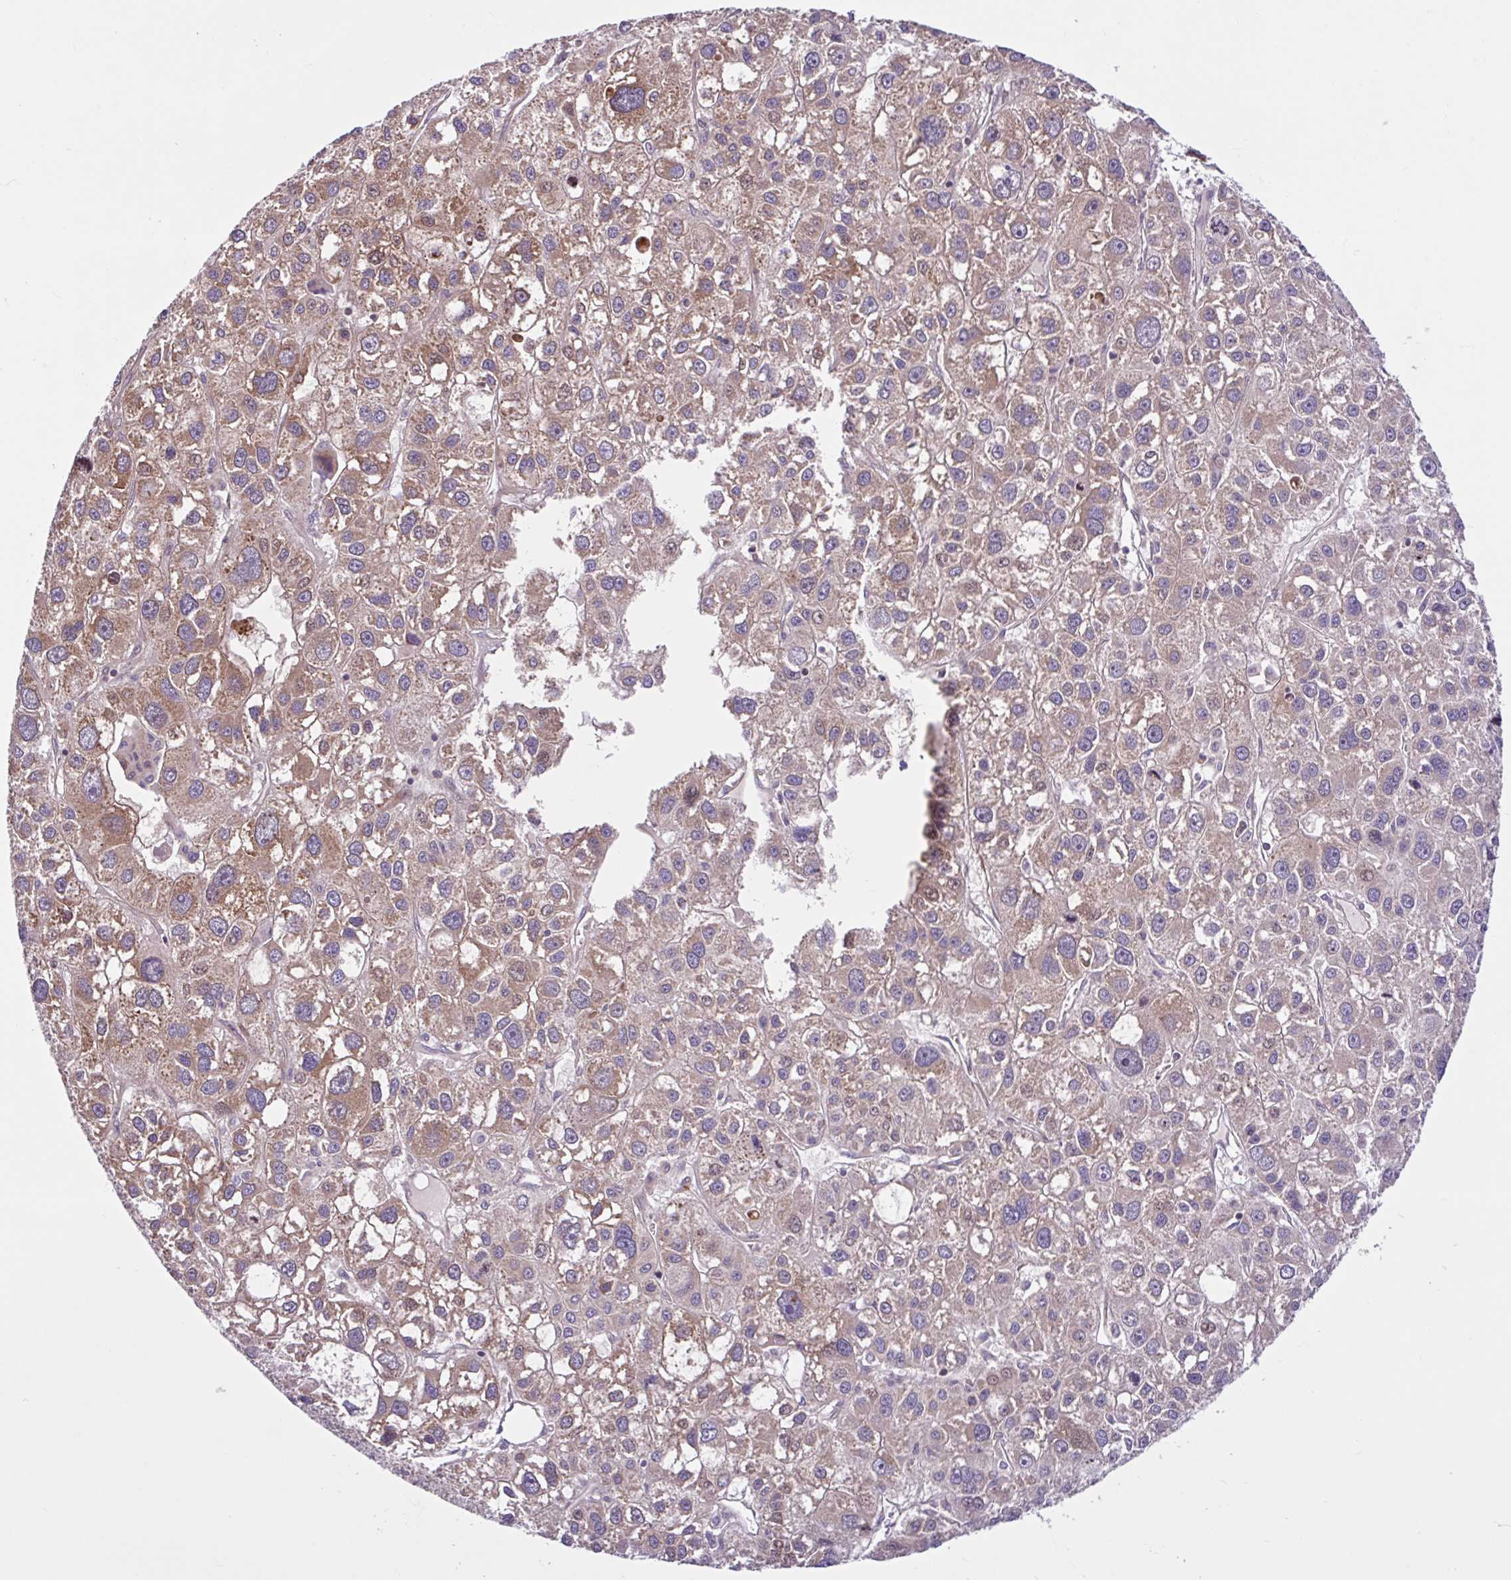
{"staining": {"intensity": "weak", "quantity": "25%-75%", "location": "cytoplasmic/membranous"}, "tissue": "liver cancer", "cell_type": "Tumor cells", "image_type": "cancer", "snomed": [{"axis": "morphology", "description": "Carcinoma, Hepatocellular, NOS"}, {"axis": "topography", "description": "Liver"}], "caption": "Human liver cancer stained with a protein marker exhibits weak staining in tumor cells.", "gene": "NTPCR", "patient": {"sex": "male", "age": 73}}